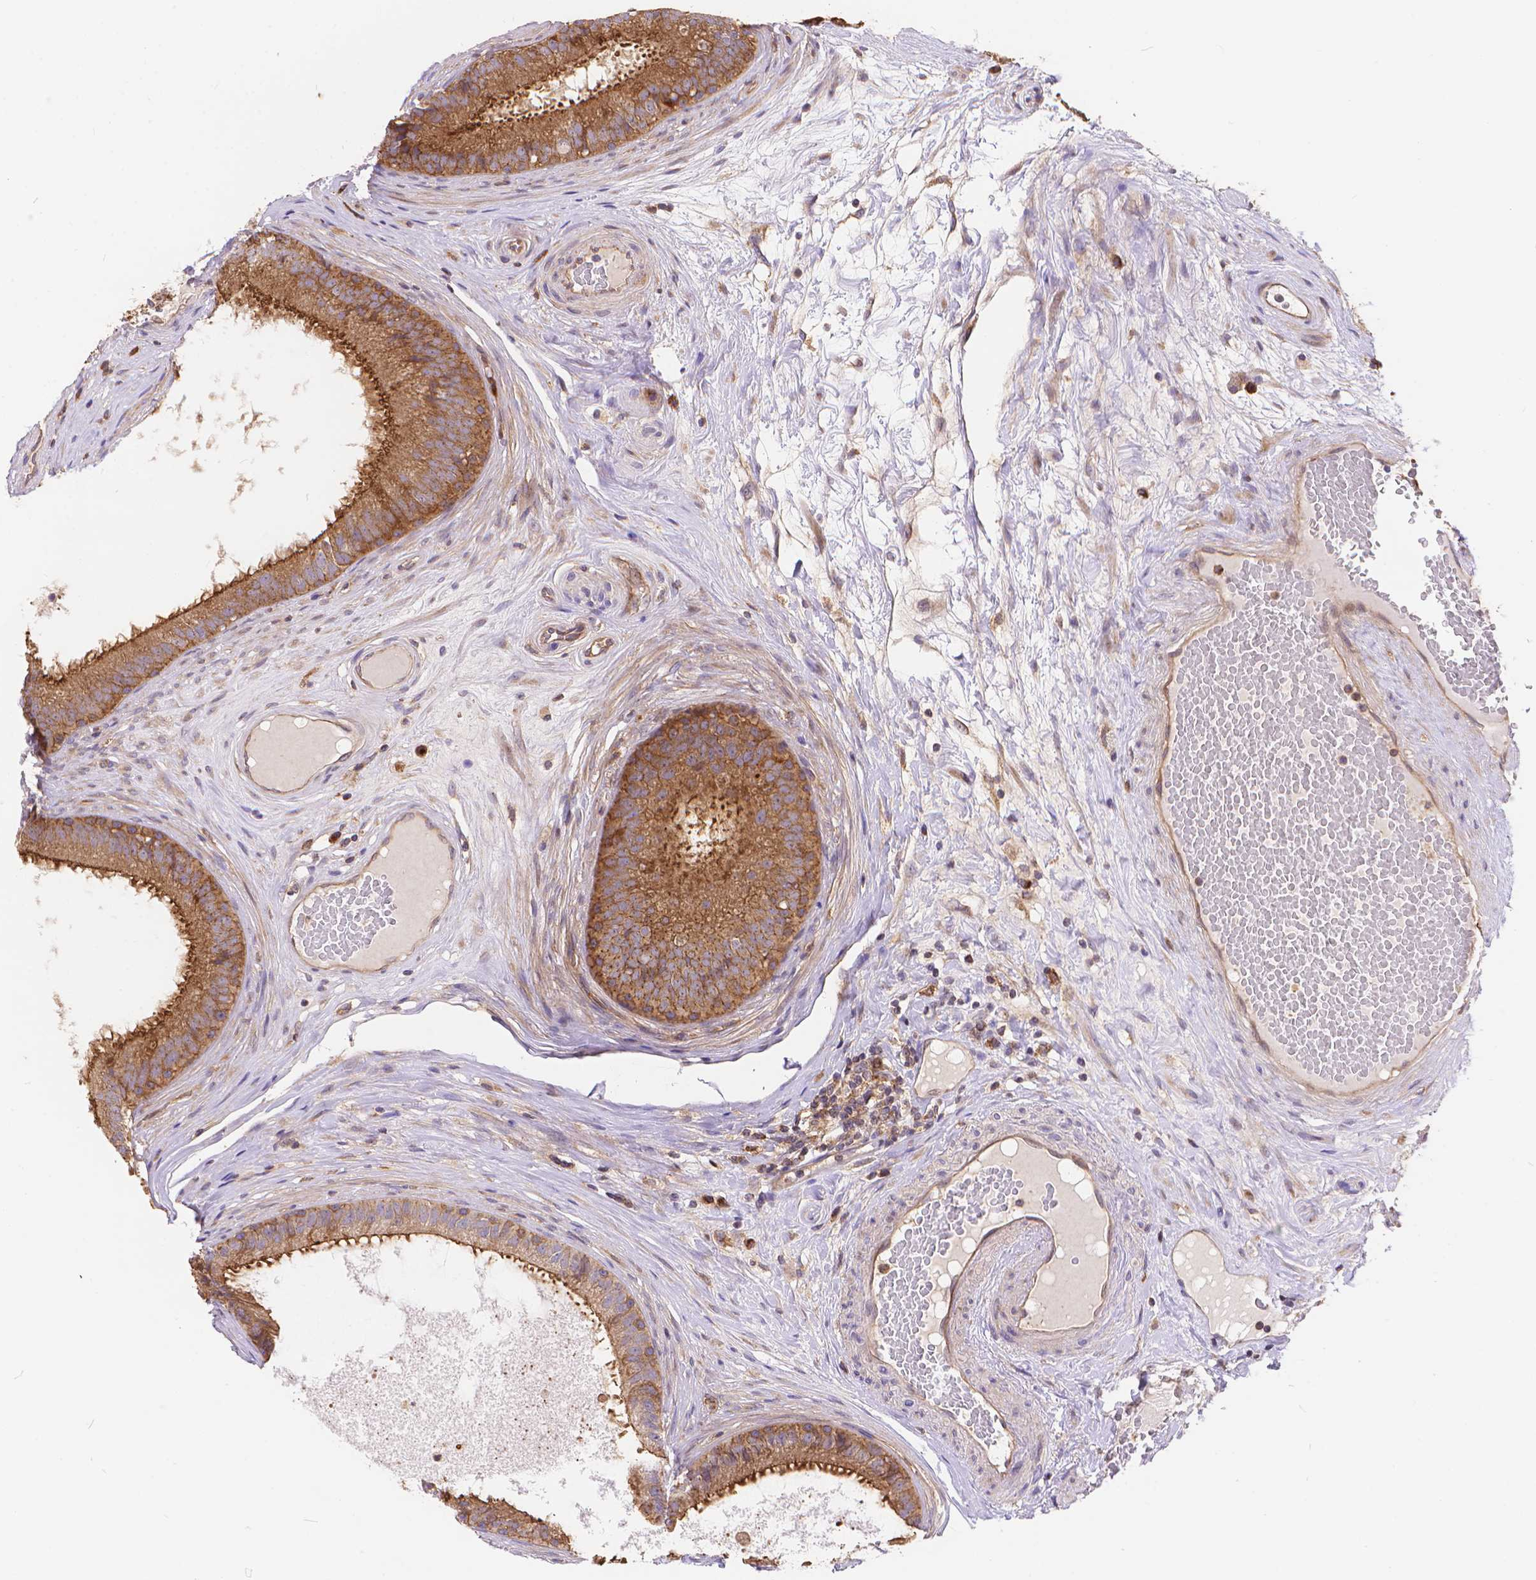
{"staining": {"intensity": "strong", "quantity": ">75%", "location": "cytoplasmic/membranous"}, "tissue": "epididymis", "cell_type": "Glandular cells", "image_type": "normal", "snomed": [{"axis": "morphology", "description": "Normal tissue, NOS"}, {"axis": "topography", "description": "Epididymis"}], "caption": "This micrograph exhibits unremarkable epididymis stained with immunohistochemistry to label a protein in brown. The cytoplasmic/membranous of glandular cells show strong positivity for the protein. Nuclei are counter-stained blue.", "gene": "ARAP1", "patient": {"sex": "male", "age": 59}}